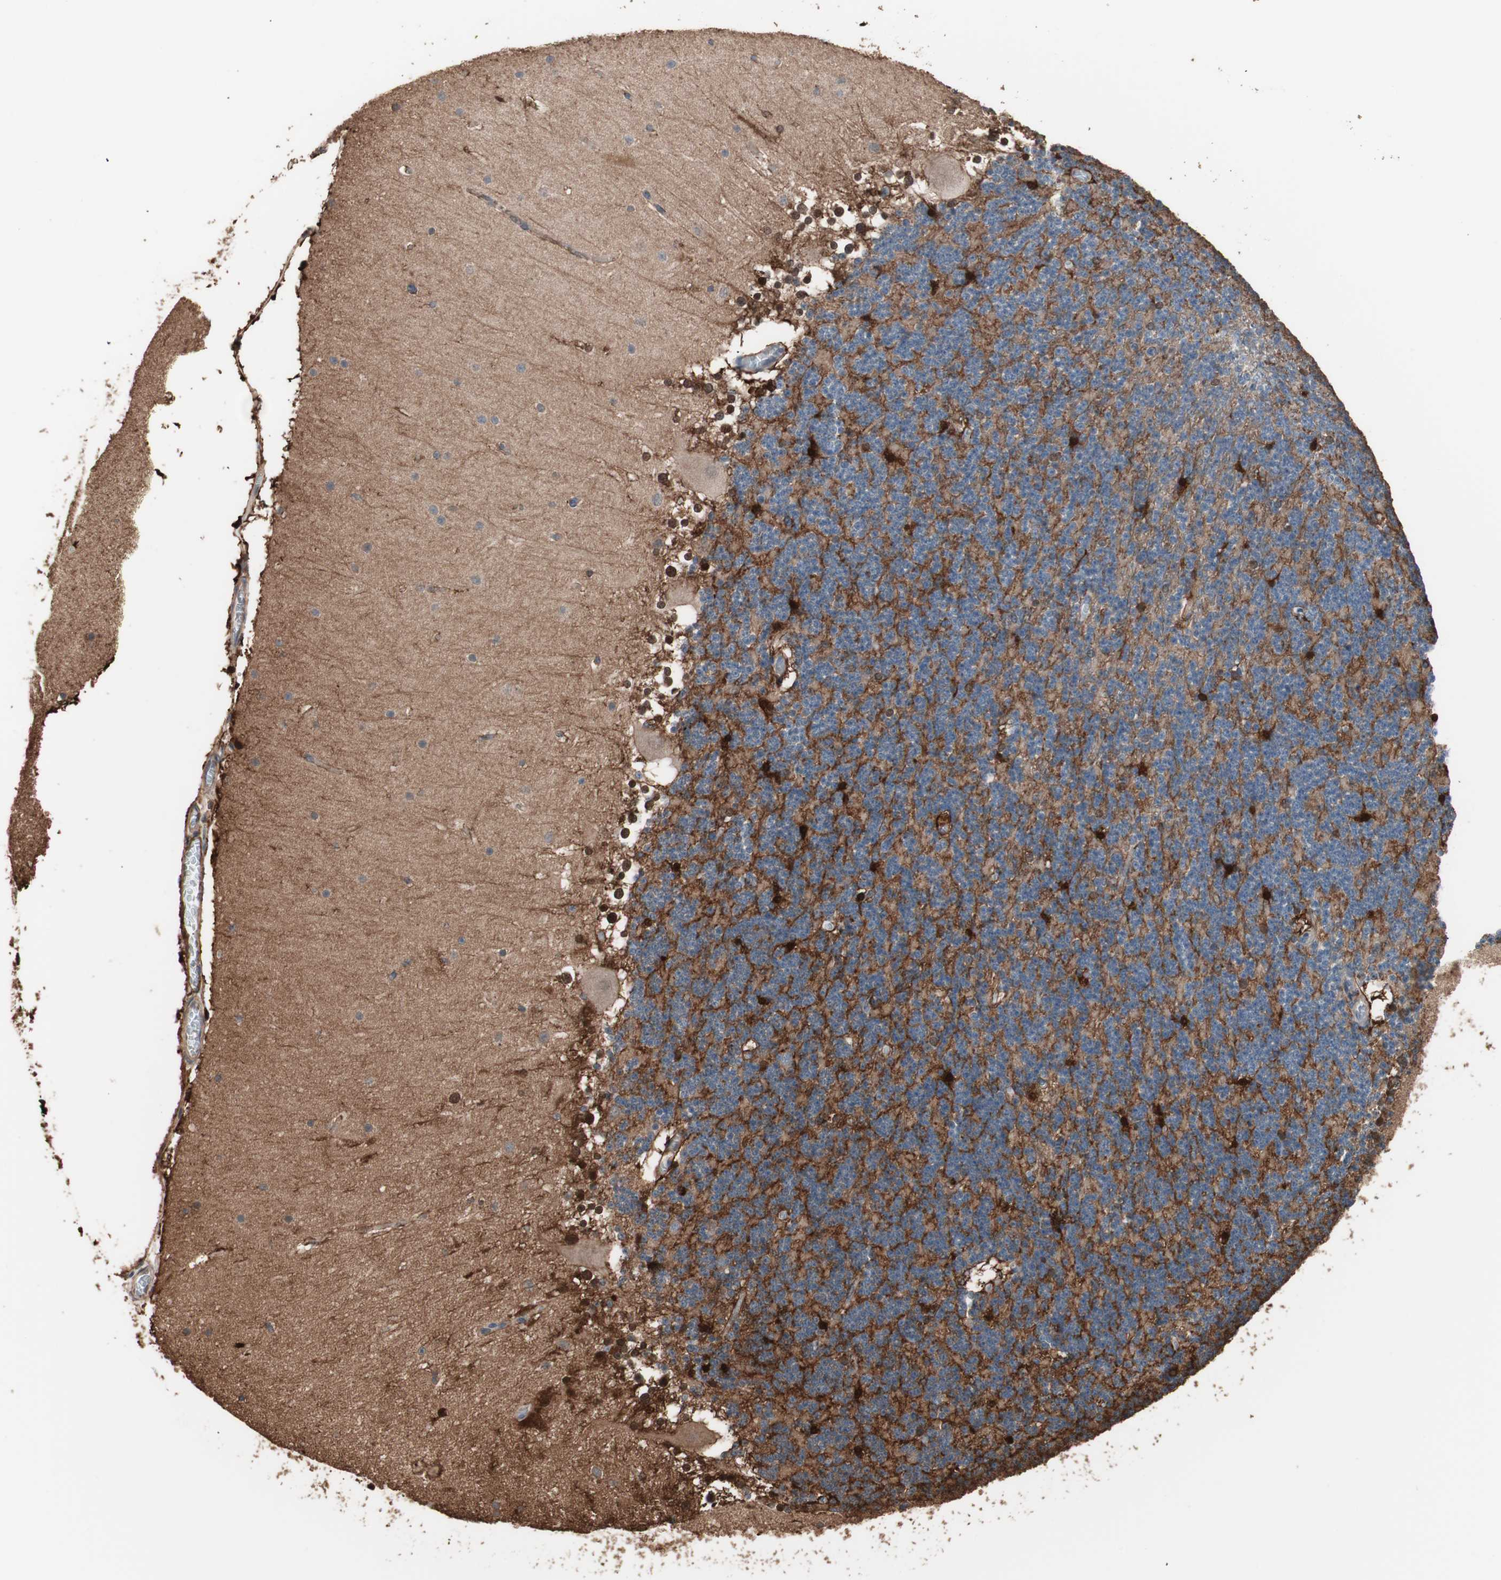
{"staining": {"intensity": "strong", "quantity": "<25%", "location": "cytoplasmic/membranous,nuclear"}, "tissue": "cerebellum", "cell_type": "Cells in granular layer", "image_type": "normal", "snomed": [{"axis": "morphology", "description": "Normal tissue, NOS"}, {"axis": "topography", "description": "Cerebellum"}], "caption": "Immunohistochemistry (IHC) photomicrograph of normal cerebellum stained for a protein (brown), which shows medium levels of strong cytoplasmic/membranous,nuclear positivity in approximately <25% of cells in granular layer.", "gene": "CCT3", "patient": {"sex": "female", "age": 19}}